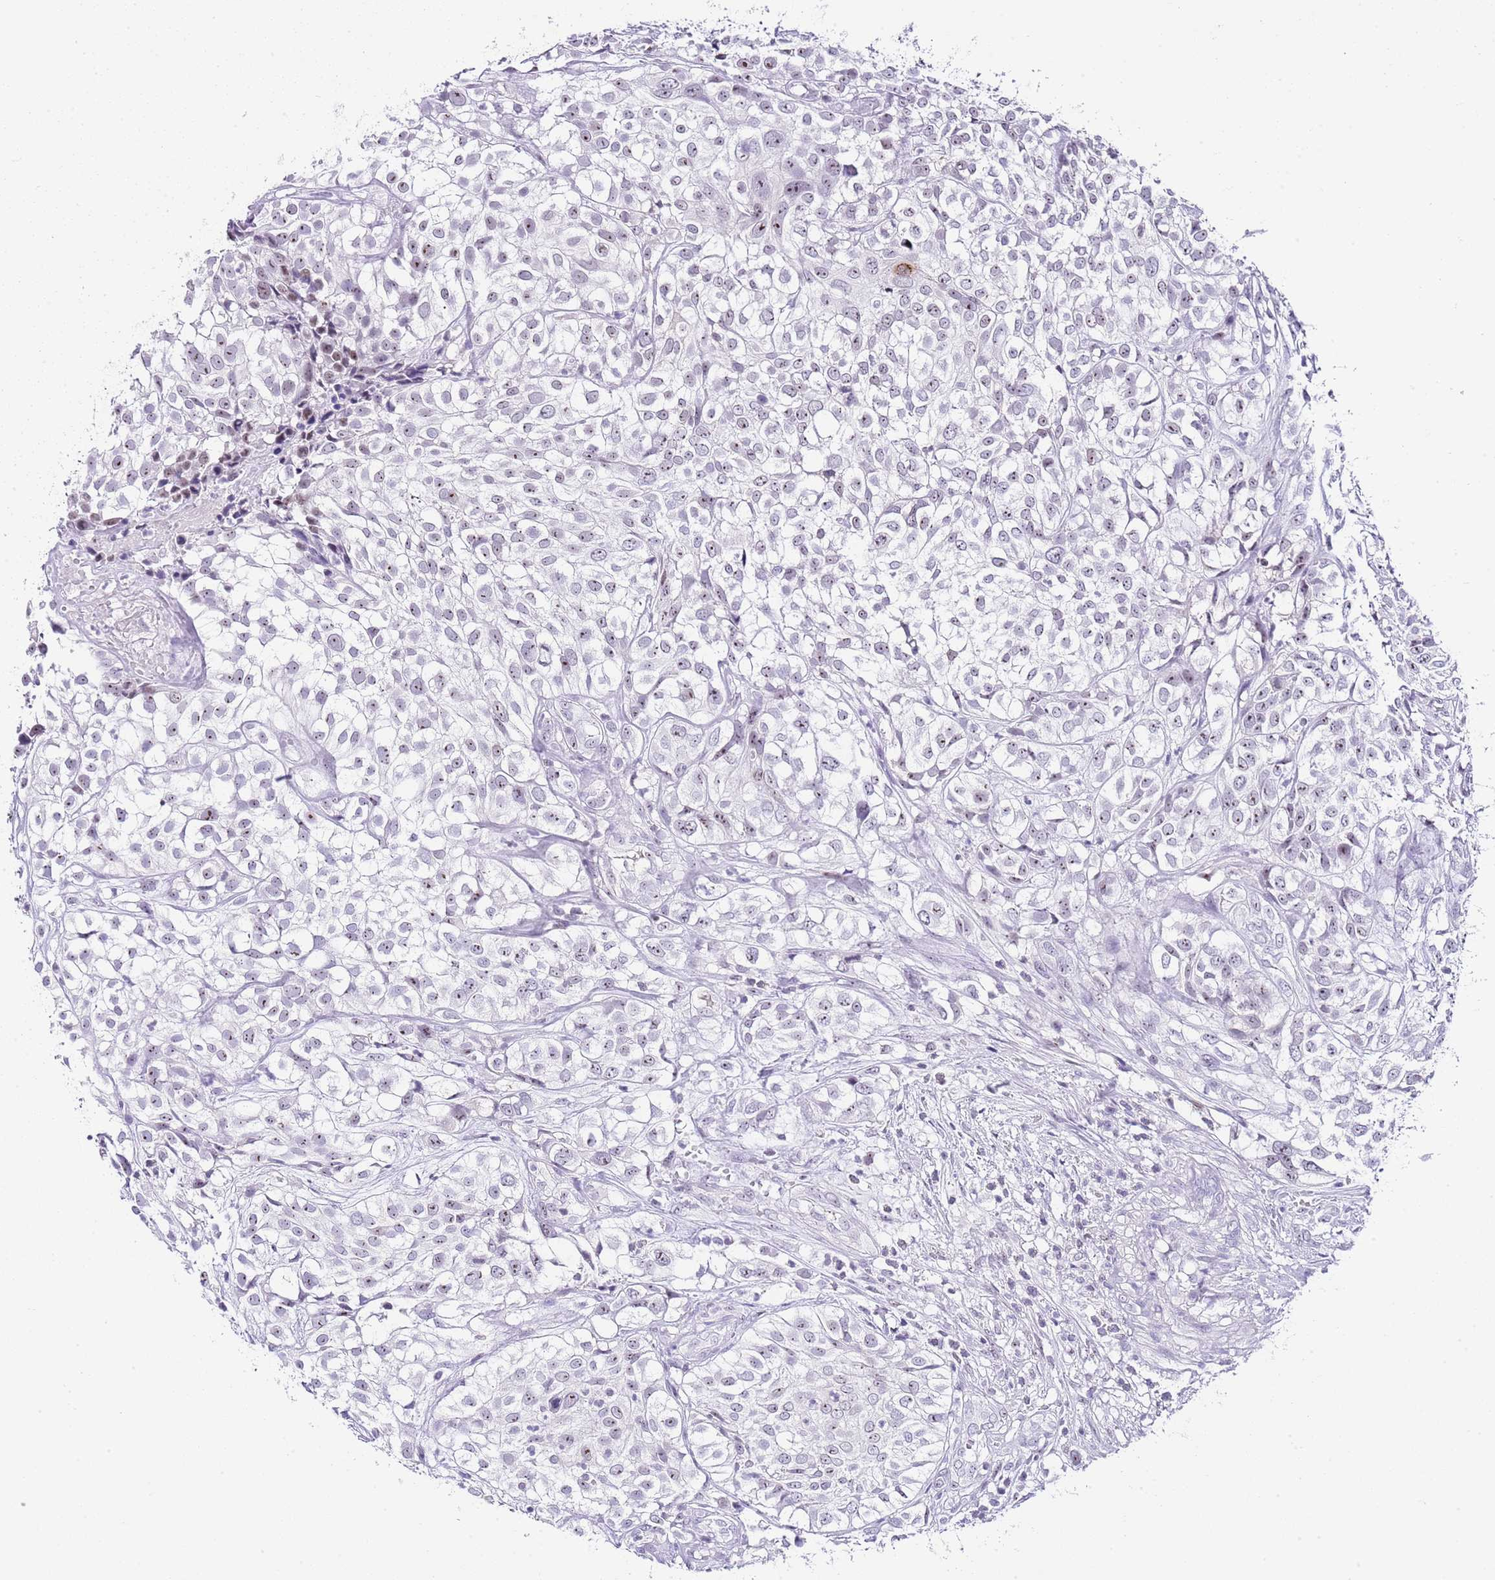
{"staining": {"intensity": "moderate", "quantity": "<25%", "location": "nuclear"}, "tissue": "urothelial cancer", "cell_type": "Tumor cells", "image_type": "cancer", "snomed": [{"axis": "morphology", "description": "Urothelial carcinoma, High grade"}, {"axis": "topography", "description": "Urinary bladder"}], "caption": "IHC histopathology image of urothelial cancer stained for a protein (brown), which reveals low levels of moderate nuclear expression in about <25% of tumor cells.", "gene": "NOP56", "patient": {"sex": "male", "age": 56}}